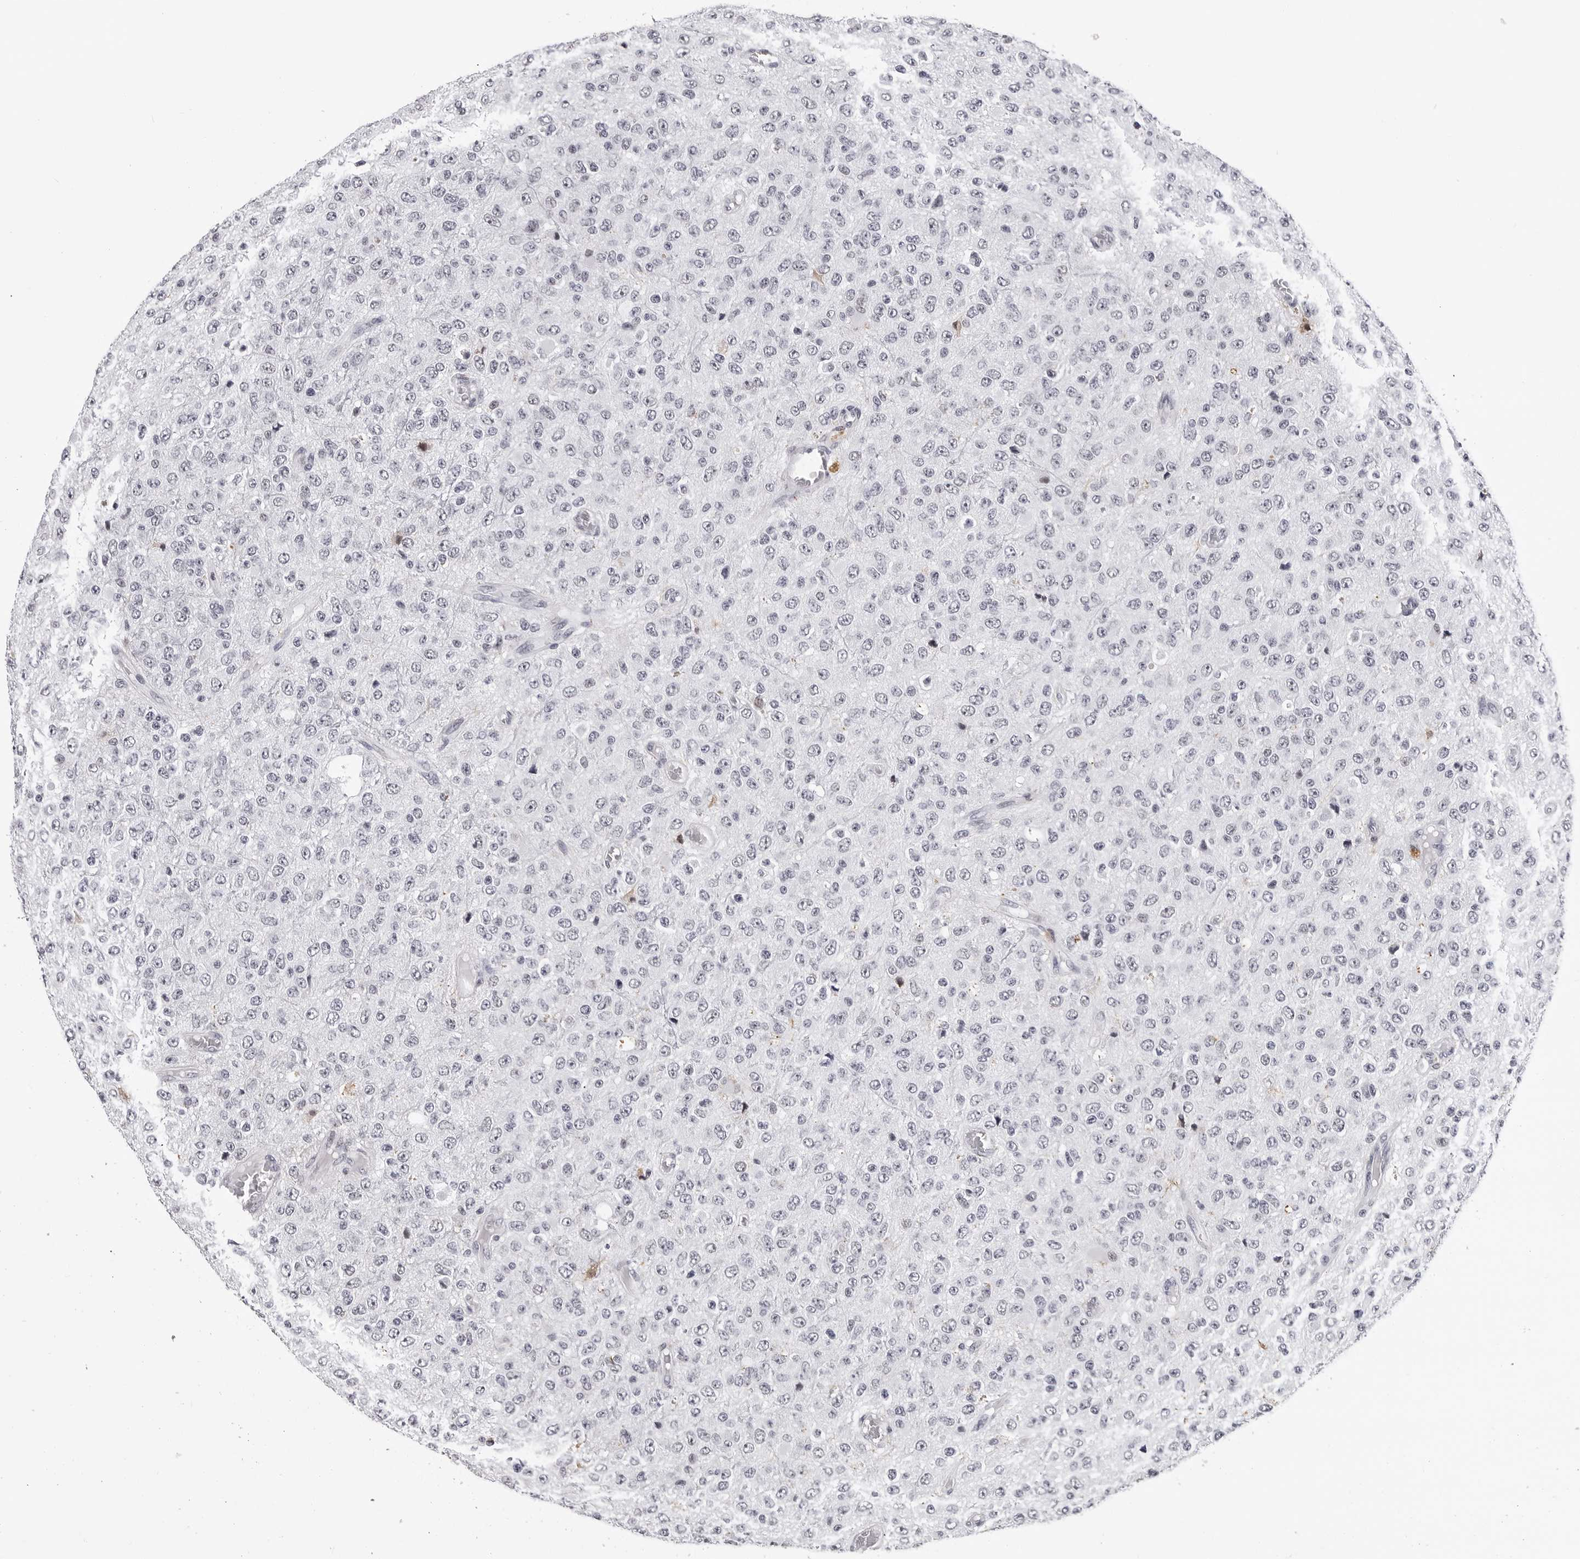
{"staining": {"intensity": "negative", "quantity": "none", "location": "none"}, "tissue": "glioma", "cell_type": "Tumor cells", "image_type": "cancer", "snomed": [{"axis": "morphology", "description": "Glioma, malignant, High grade"}, {"axis": "topography", "description": "pancreas cauda"}], "caption": "Malignant glioma (high-grade) was stained to show a protein in brown. There is no significant staining in tumor cells.", "gene": "SF3B4", "patient": {"sex": "male", "age": 60}}